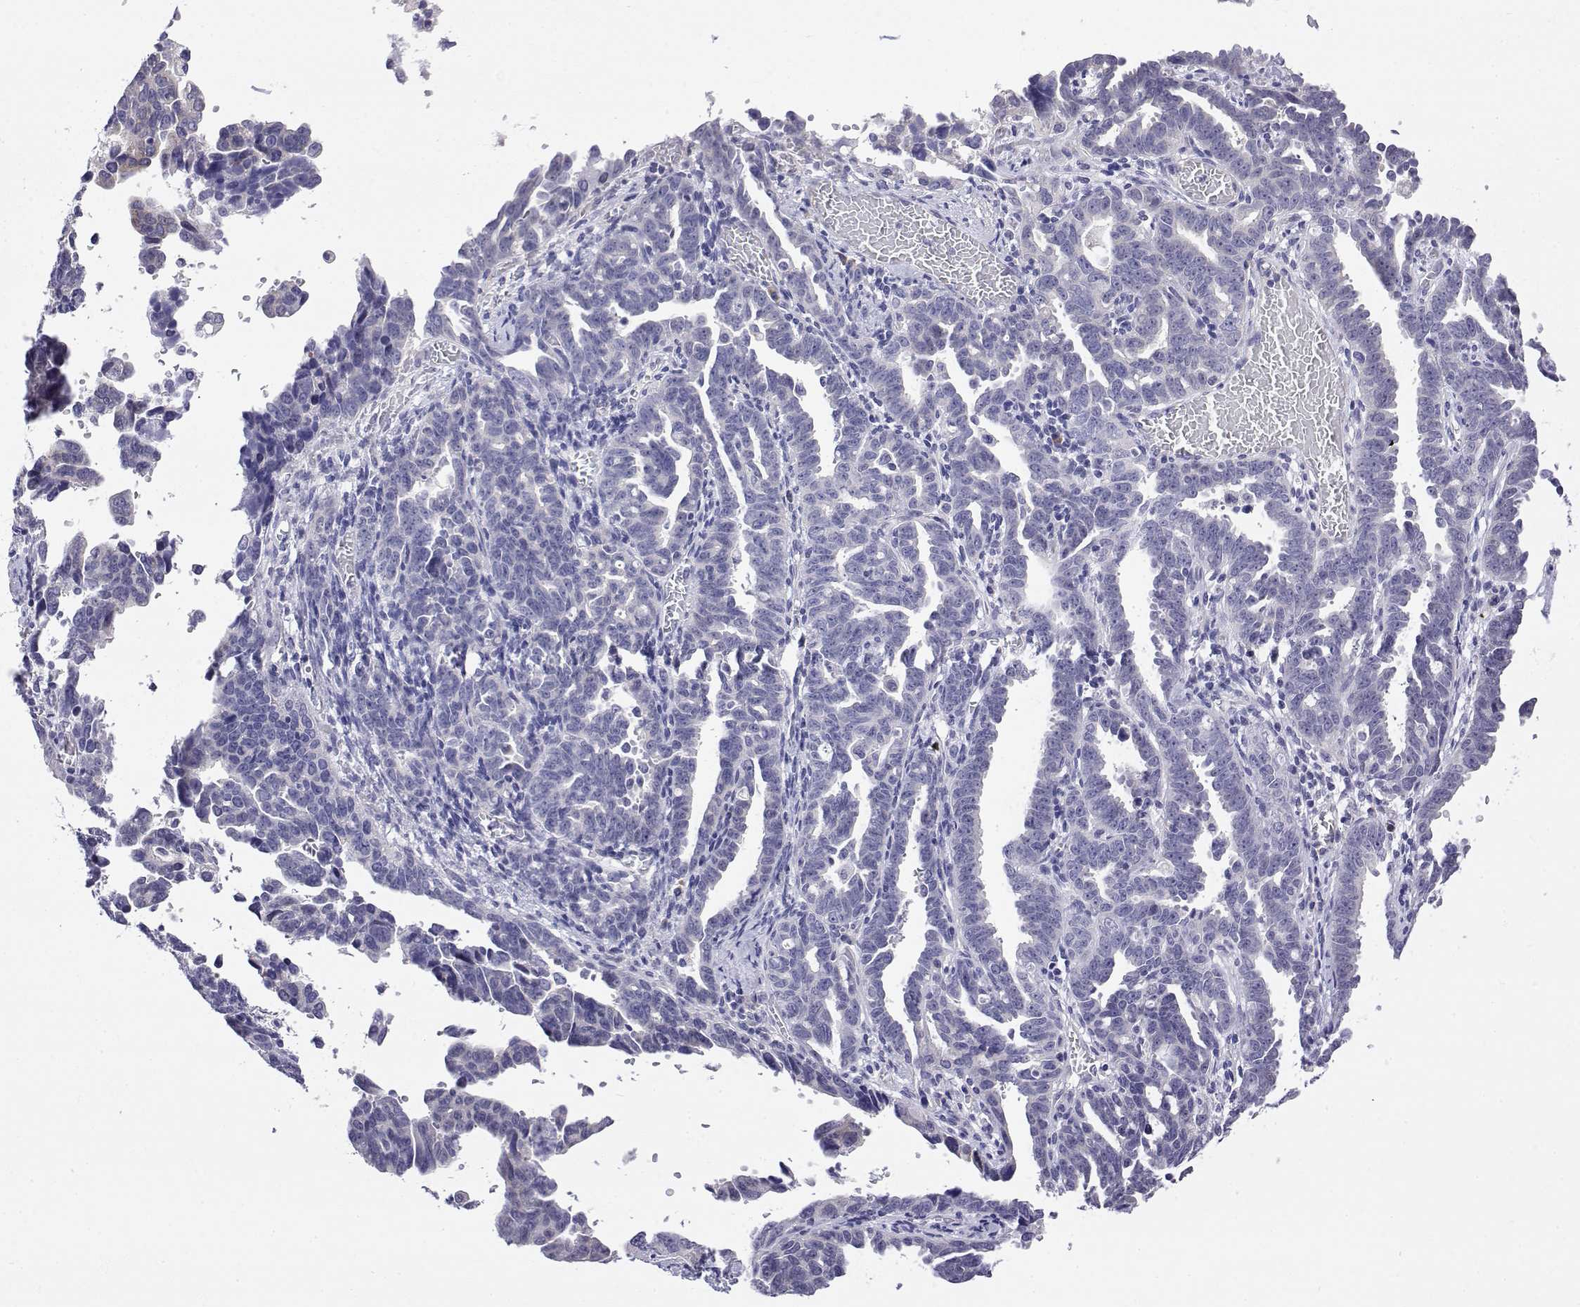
{"staining": {"intensity": "negative", "quantity": "none", "location": "none"}, "tissue": "ovarian cancer", "cell_type": "Tumor cells", "image_type": "cancer", "snomed": [{"axis": "morphology", "description": "Cystadenocarcinoma, serous, NOS"}, {"axis": "topography", "description": "Ovary"}], "caption": "Immunohistochemistry micrograph of neoplastic tissue: human ovarian serous cystadenocarcinoma stained with DAB (3,3'-diaminobenzidine) exhibits no significant protein staining in tumor cells. (DAB (3,3'-diaminobenzidine) immunohistochemistry (IHC) with hematoxylin counter stain).", "gene": "LY6D", "patient": {"sex": "female", "age": 69}}